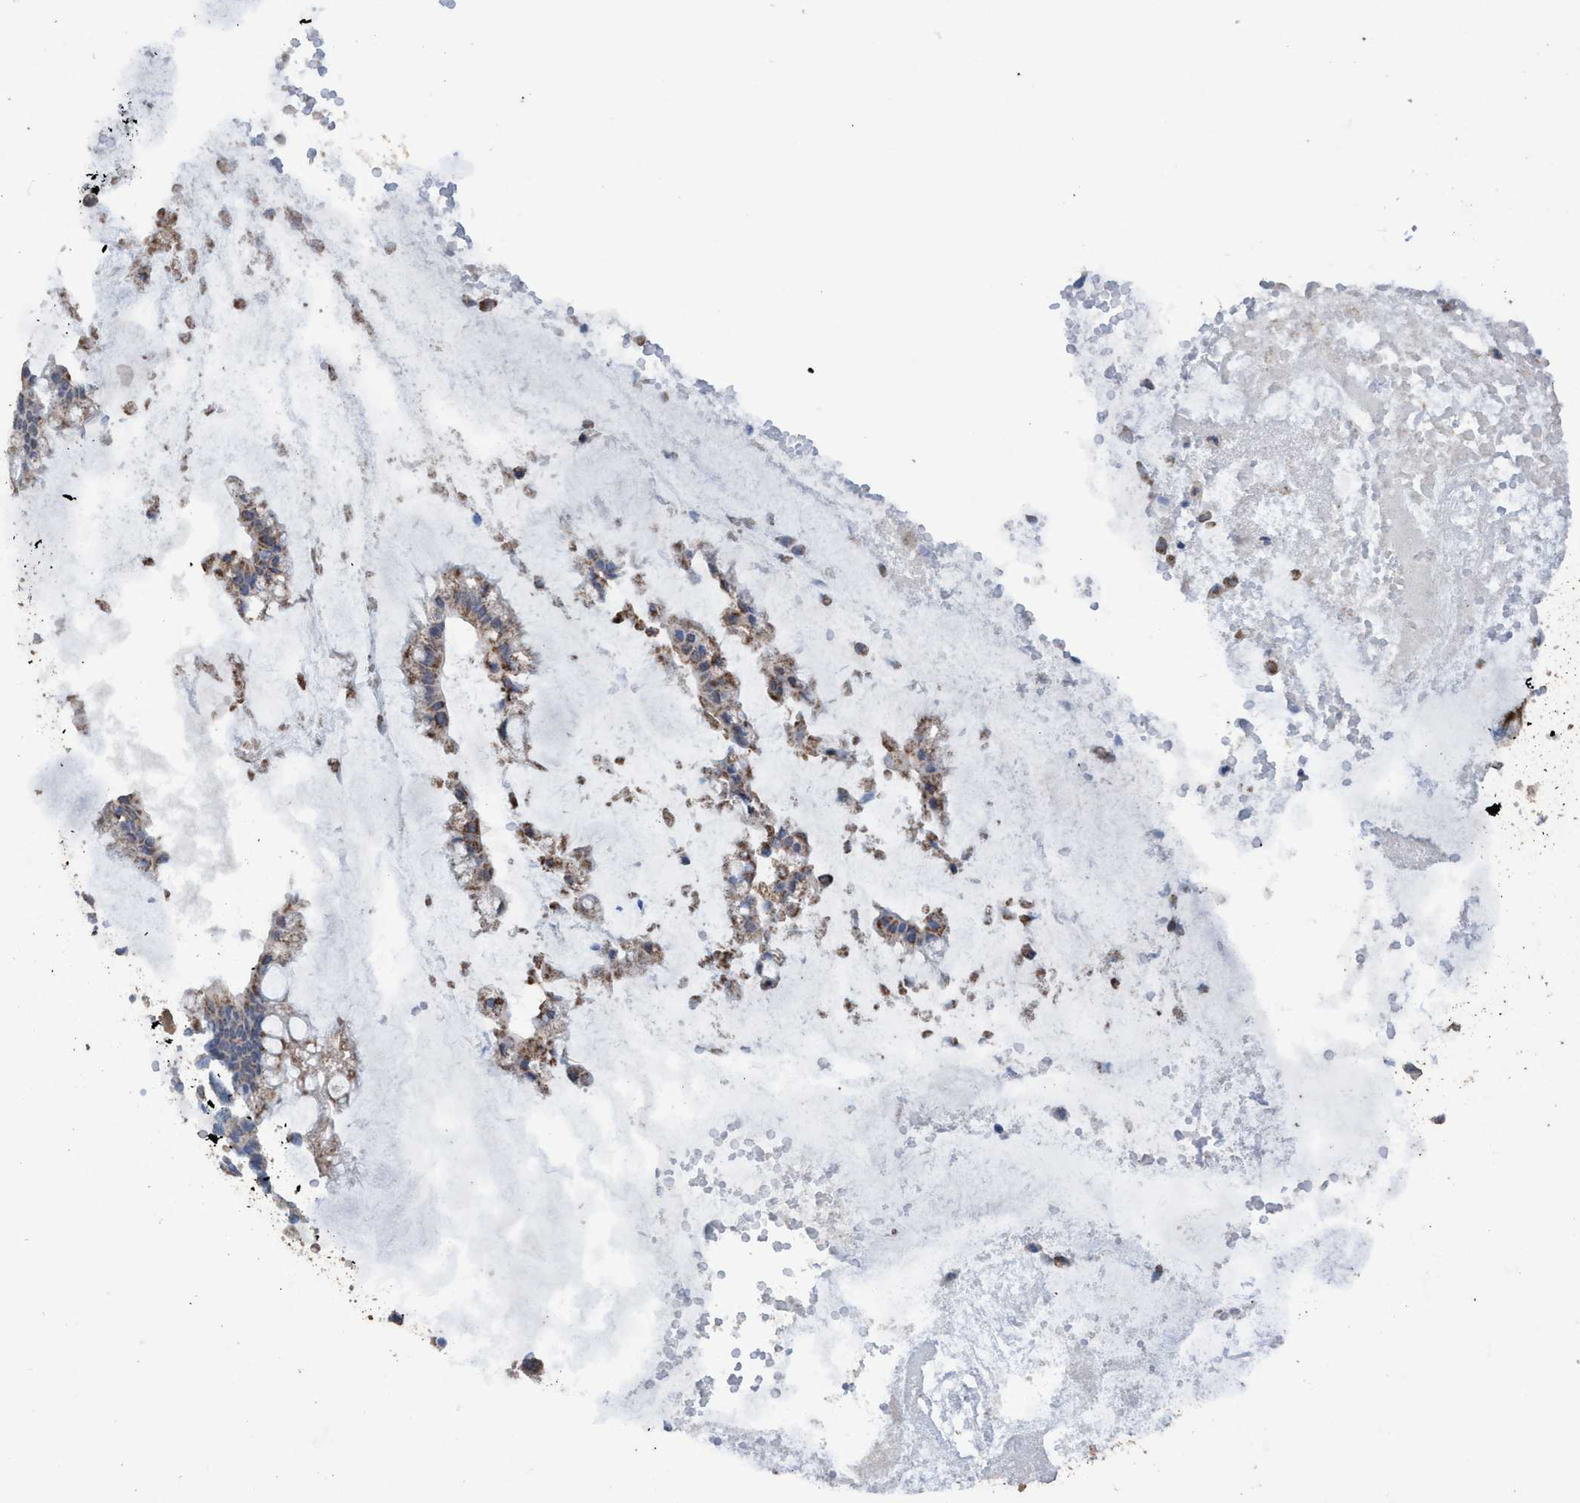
{"staining": {"intensity": "moderate", "quantity": ">75%", "location": "cytoplasmic/membranous"}, "tissue": "ovarian cancer", "cell_type": "Tumor cells", "image_type": "cancer", "snomed": [{"axis": "morphology", "description": "Cystadenocarcinoma, mucinous, NOS"}, {"axis": "topography", "description": "Ovary"}], "caption": "Immunohistochemistry (DAB) staining of human ovarian cancer exhibits moderate cytoplasmic/membranous protein expression in approximately >75% of tumor cells. The staining was performed using DAB (3,3'-diaminobenzidine), with brown indicating positive protein expression. Nuclei are stained blue with hematoxylin.", "gene": "RSAD1", "patient": {"sex": "female", "age": 73}}